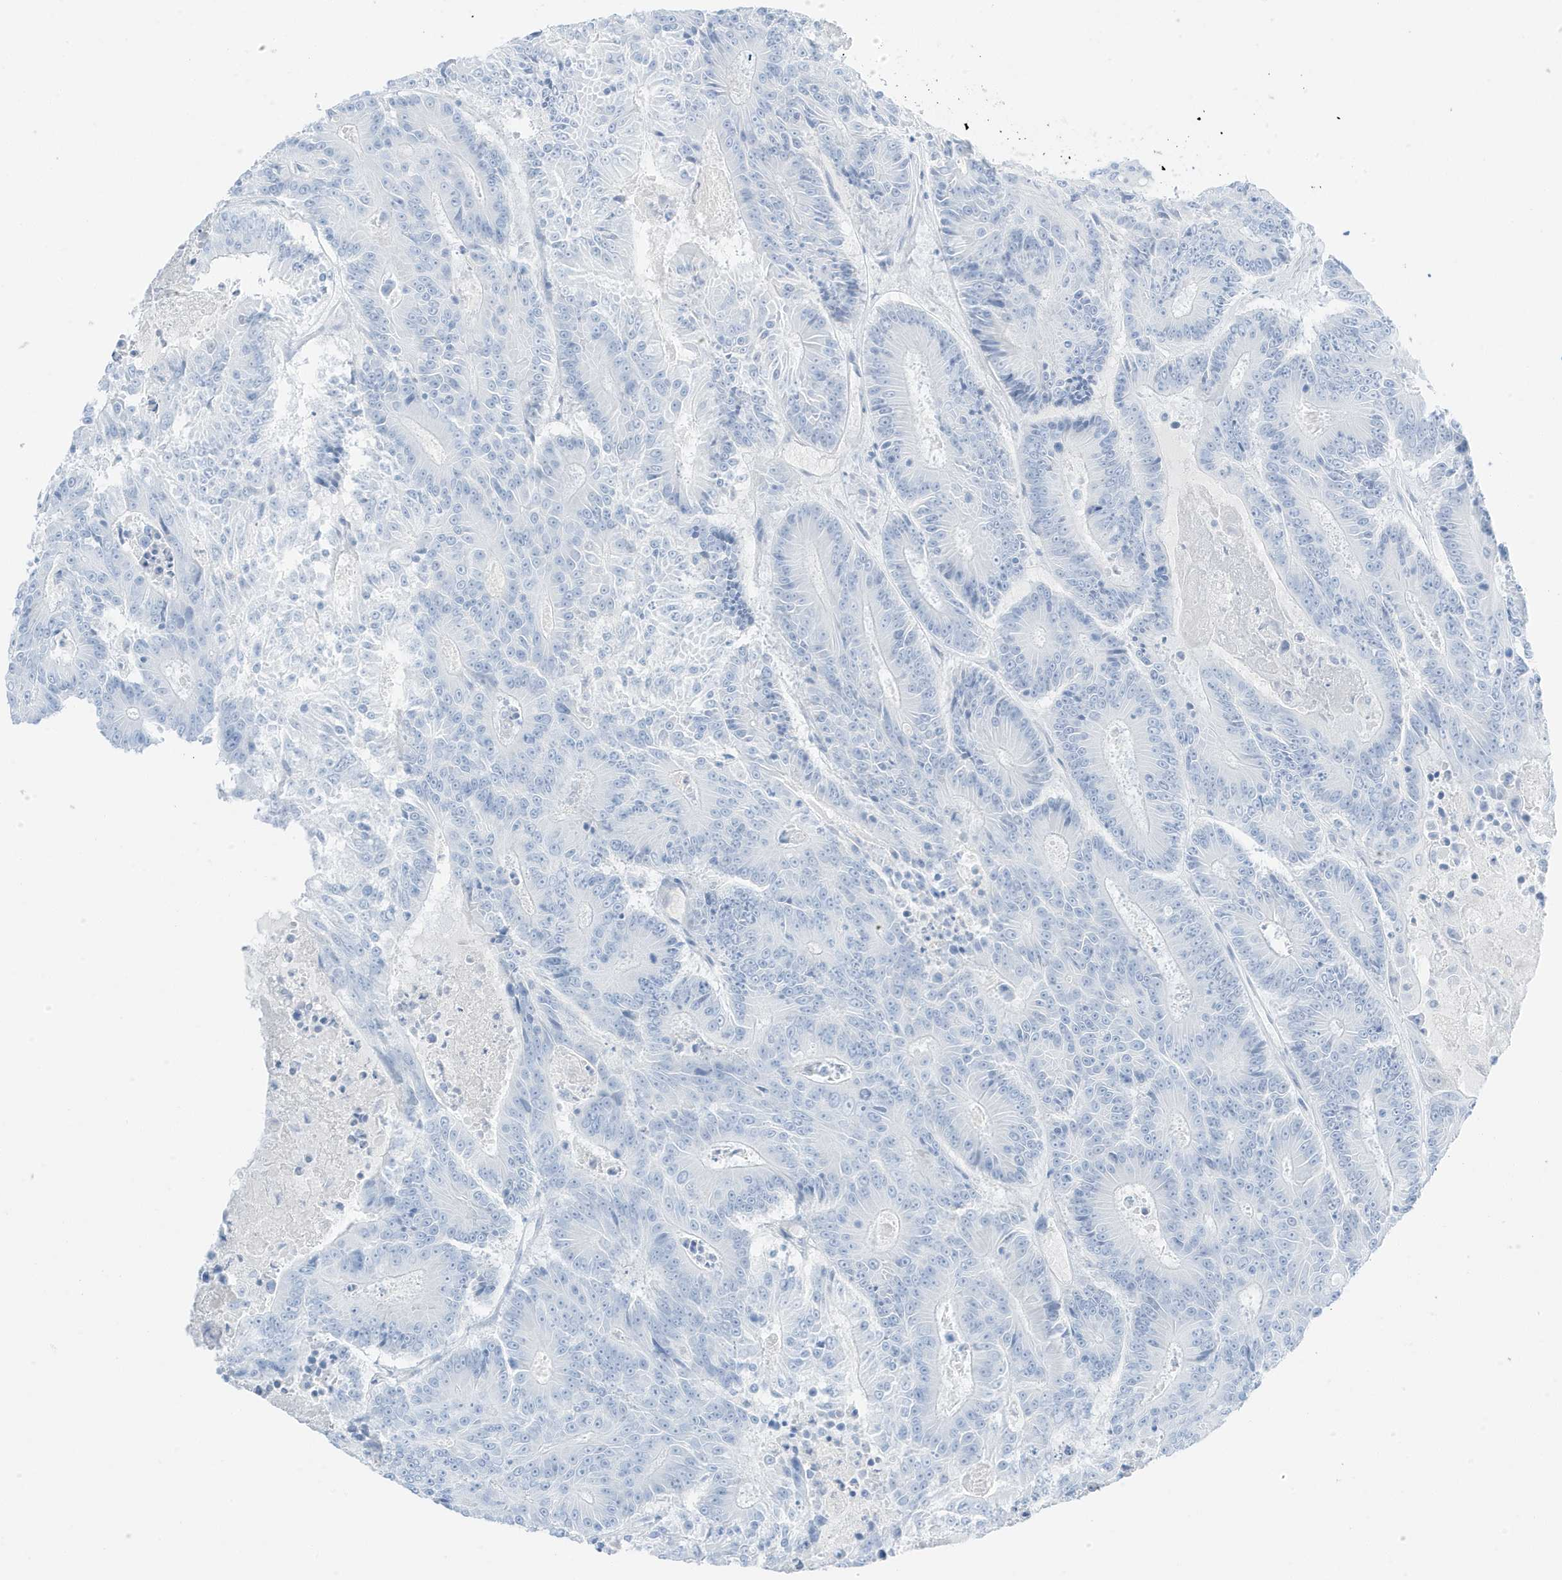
{"staining": {"intensity": "negative", "quantity": "none", "location": "none"}, "tissue": "colorectal cancer", "cell_type": "Tumor cells", "image_type": "cancer", "snomed": [{"axis": "morphology", "description": "Adenocarcinoma, NOS"}, {"axis": "topography", "description": "Colon"}], "caption": "A high-resolution photomicrograph shows immunohistochemistry staining of colorectal cancer (adenocarcinoma), which shows no significant positivity in tumor cells. (Brightfield microscopy of DAB (3,3'-diaminobenzidine) immunohistochemistry at high magnification).", "gene": "SLC22A13", "patient": {"sex": "male", "age": 83}}